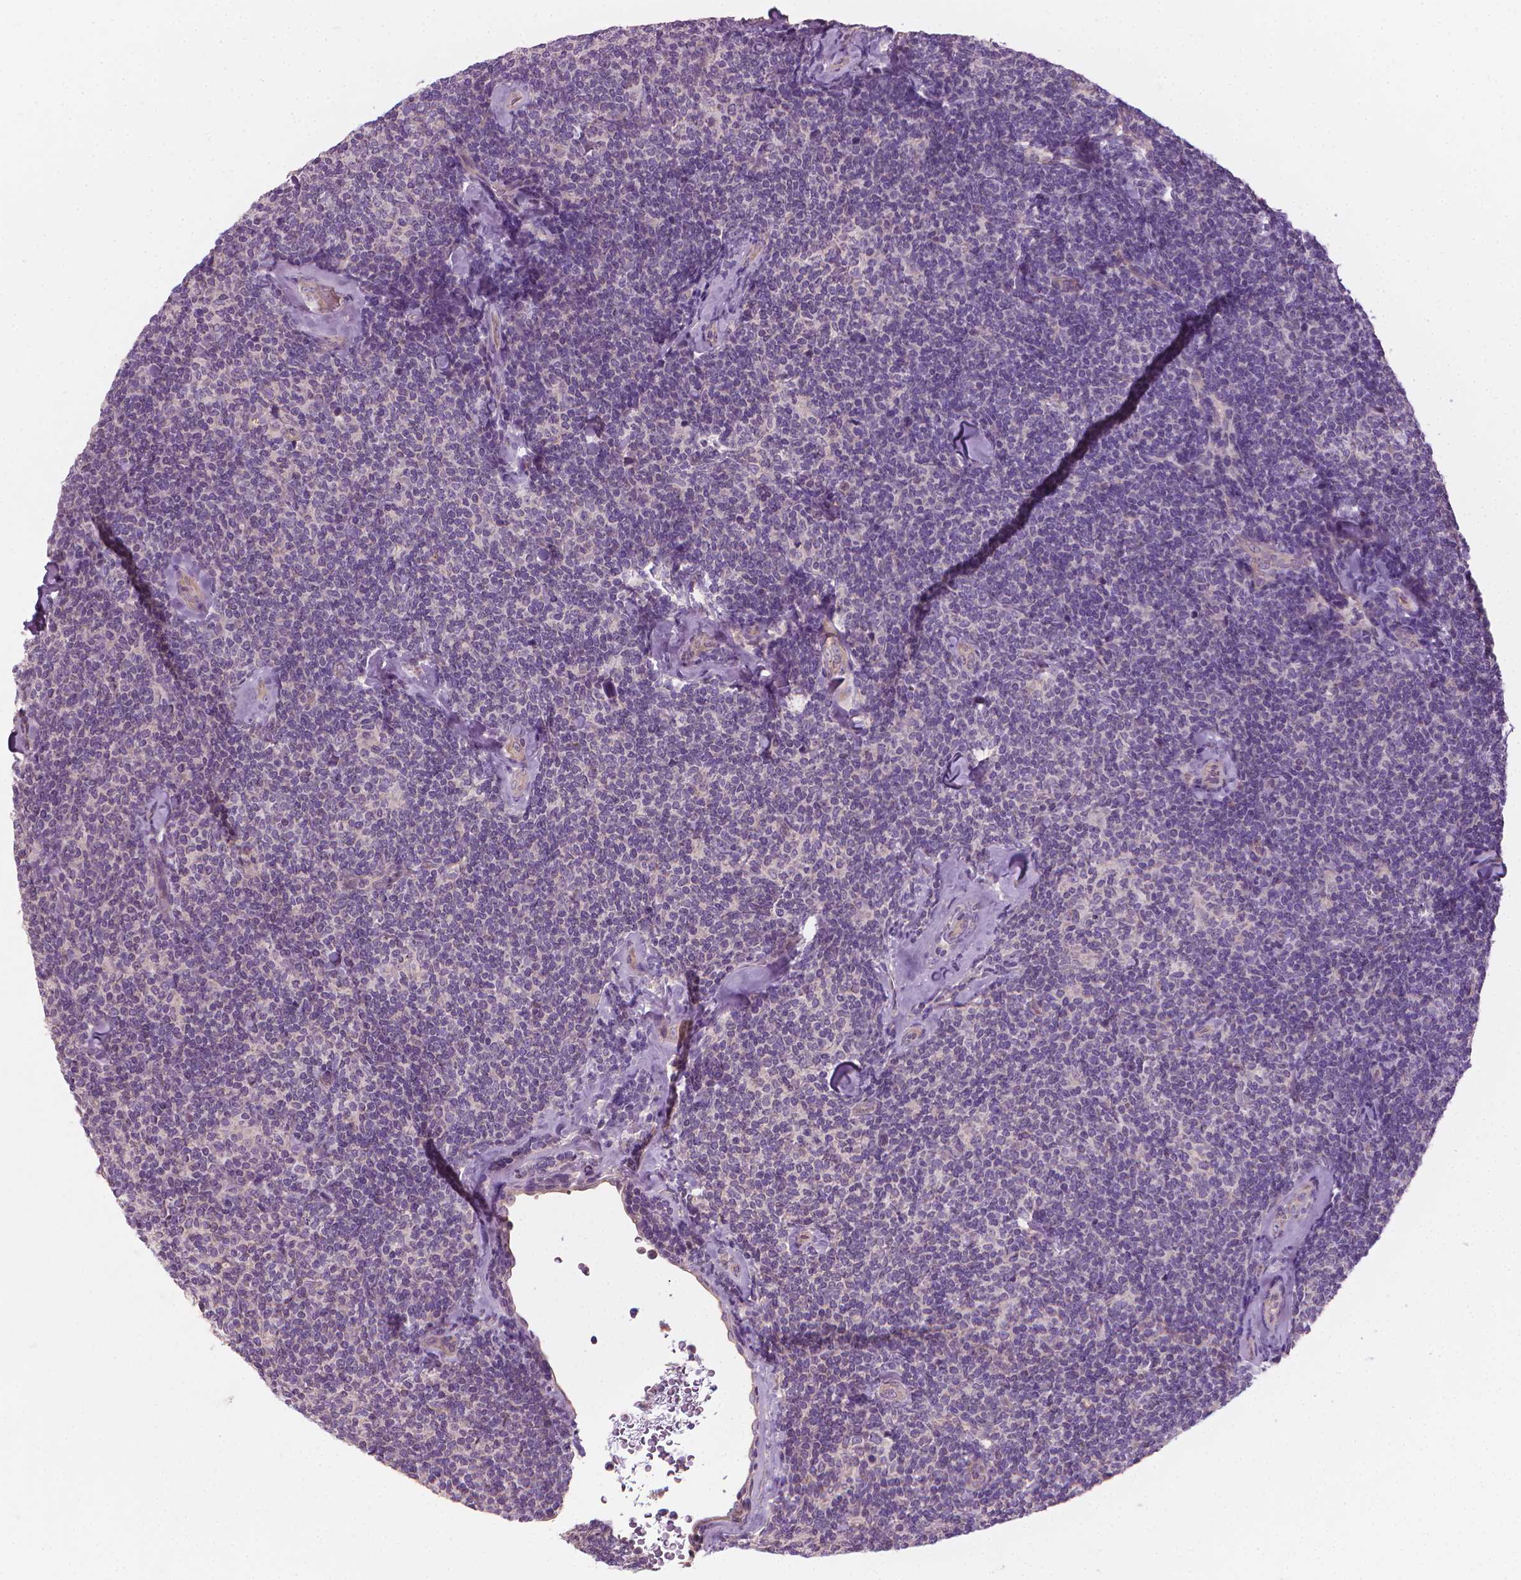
{"staining": {"intensity": "negative", "quantity": "none", "location": "none"}, "tissue": "lymphoma", "cell_type": "Tumor cells", "image_type": "cancer", "snomed": [{"axis": "morphology", "description": "Malignant lymphoma, non-Hodgkin's type, Low grade"}, {"axis": "topography", "description": "Lymph node"}], "caption": "Lymphoma was stained to show a protein in brown. There is no significant expression in tumor cells.", "gene": "RIIAD1", "patient": {"sex": "female", "age": 56}}